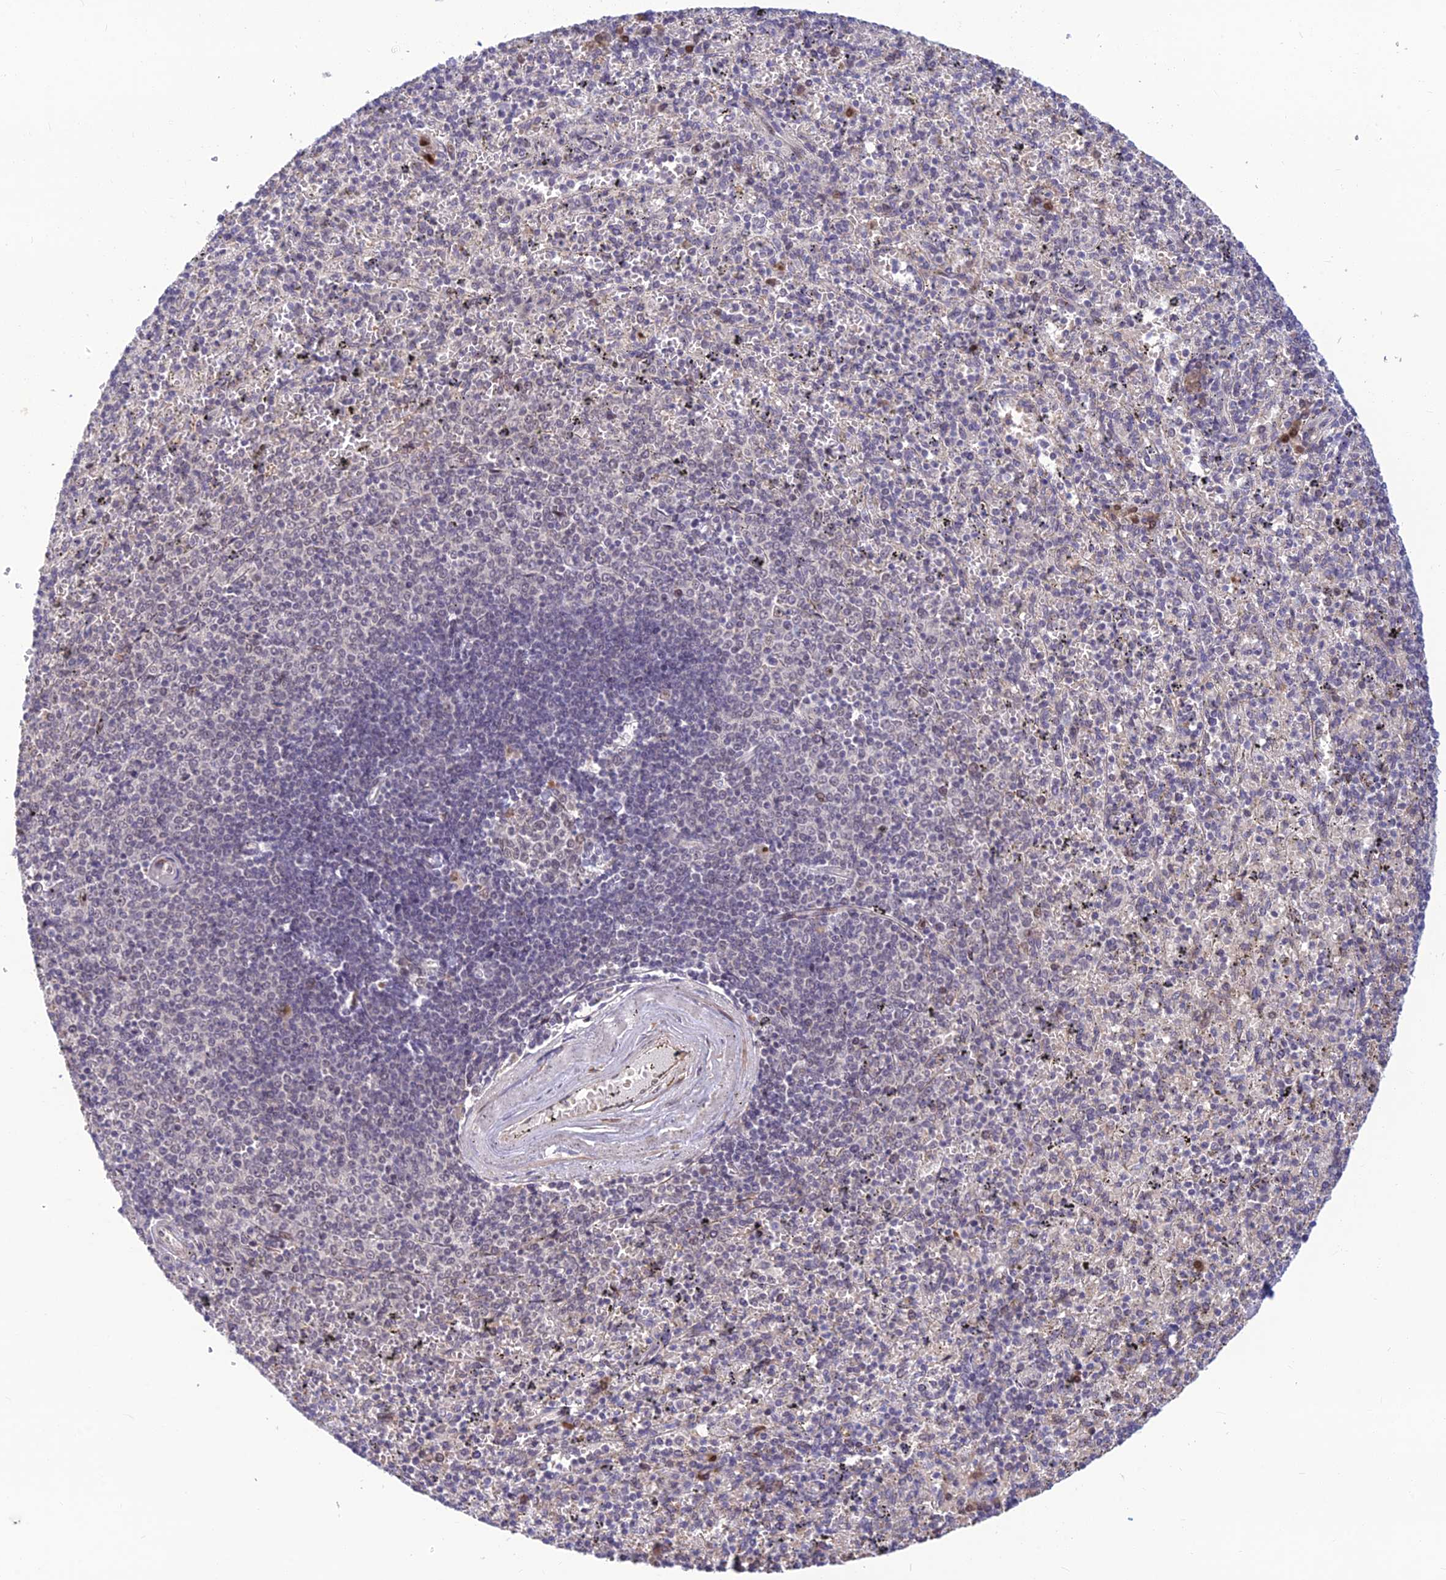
{"staining": {"intensity": "negative", "quantity": "none", "location": "none"}, "tissue": "spleen", "cell_type": "Cells in red pulp", "image_type": "normal", "snomed": [{"axis": "morphology", "description": "Normal tissue, NOS"}, {"axis": "topography", "description": "Spleen"}], "caption": "Spleen stained for a protein using immunohistochemistry (IHC) demonstrates no expression cells in red pulp.", "gene": "ASPDH", "patient": {"sex": "male", "age": 82}}